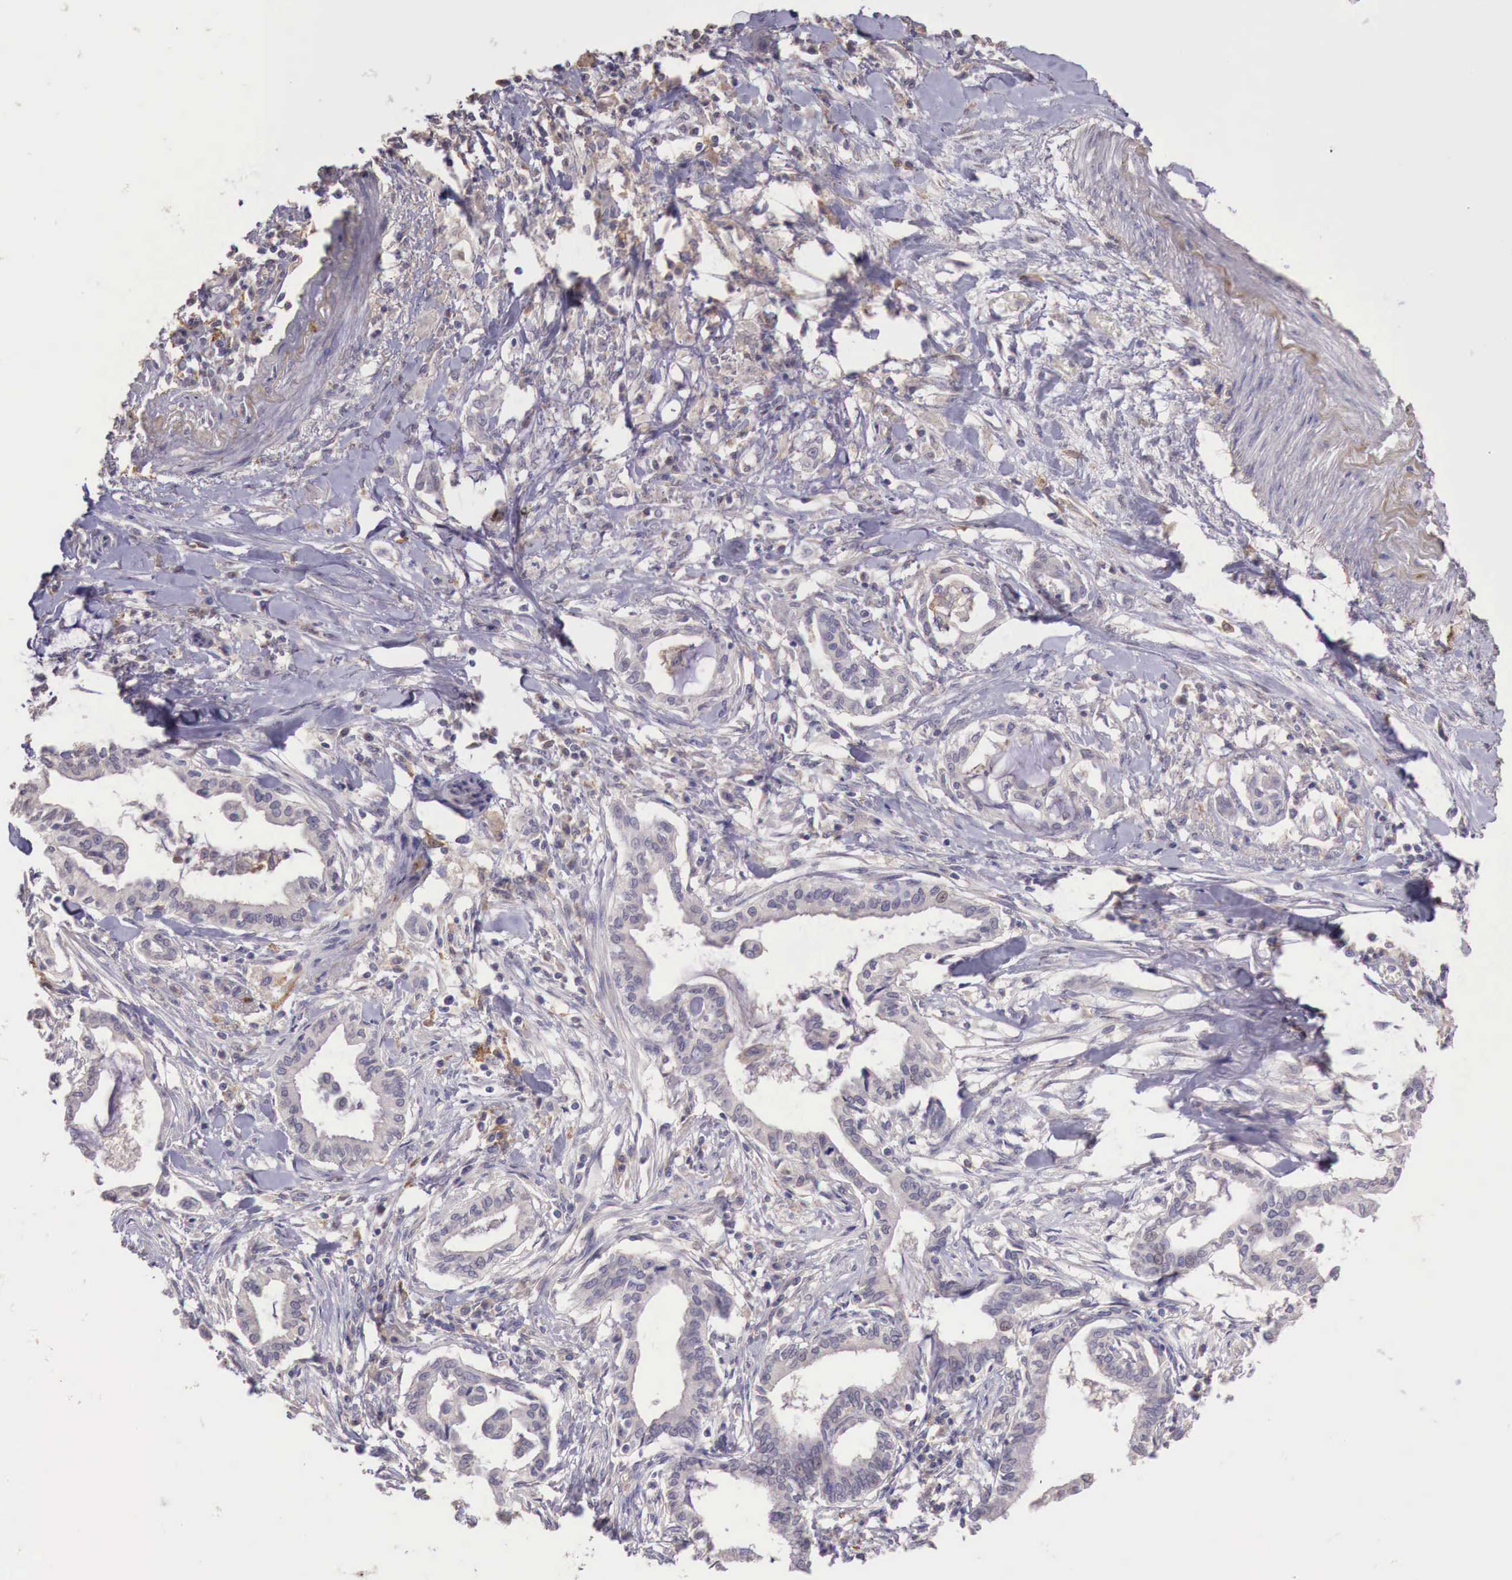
{"staining": {"intensity": "weak", "quantity": "25%-75%", "location": "cytoplasmic/membranous"}, "tissue": "pancreatic cancer", "cell_type": "Tumor cells", "image_type": "cancer", "snomed": [{"axis": "morphology", "description": "Adenocarcinoma, NOS"}, {"axis": "topography", "description": "Pancreas"}], "caption": "Brown immunohistochemical staining in human pancreatic adenocarcinoma exhibits weak cytoplasmic/membranous expression in approximately 25%-75% of tumor cells. The staining was performed using DAB to visualize the protein expression in brown, while the nuclei were stained in blue with hematoxylin (Magnification: 20x).", "gene": "CHRDL1", "patient": {"sex": "female", "age": 64}}